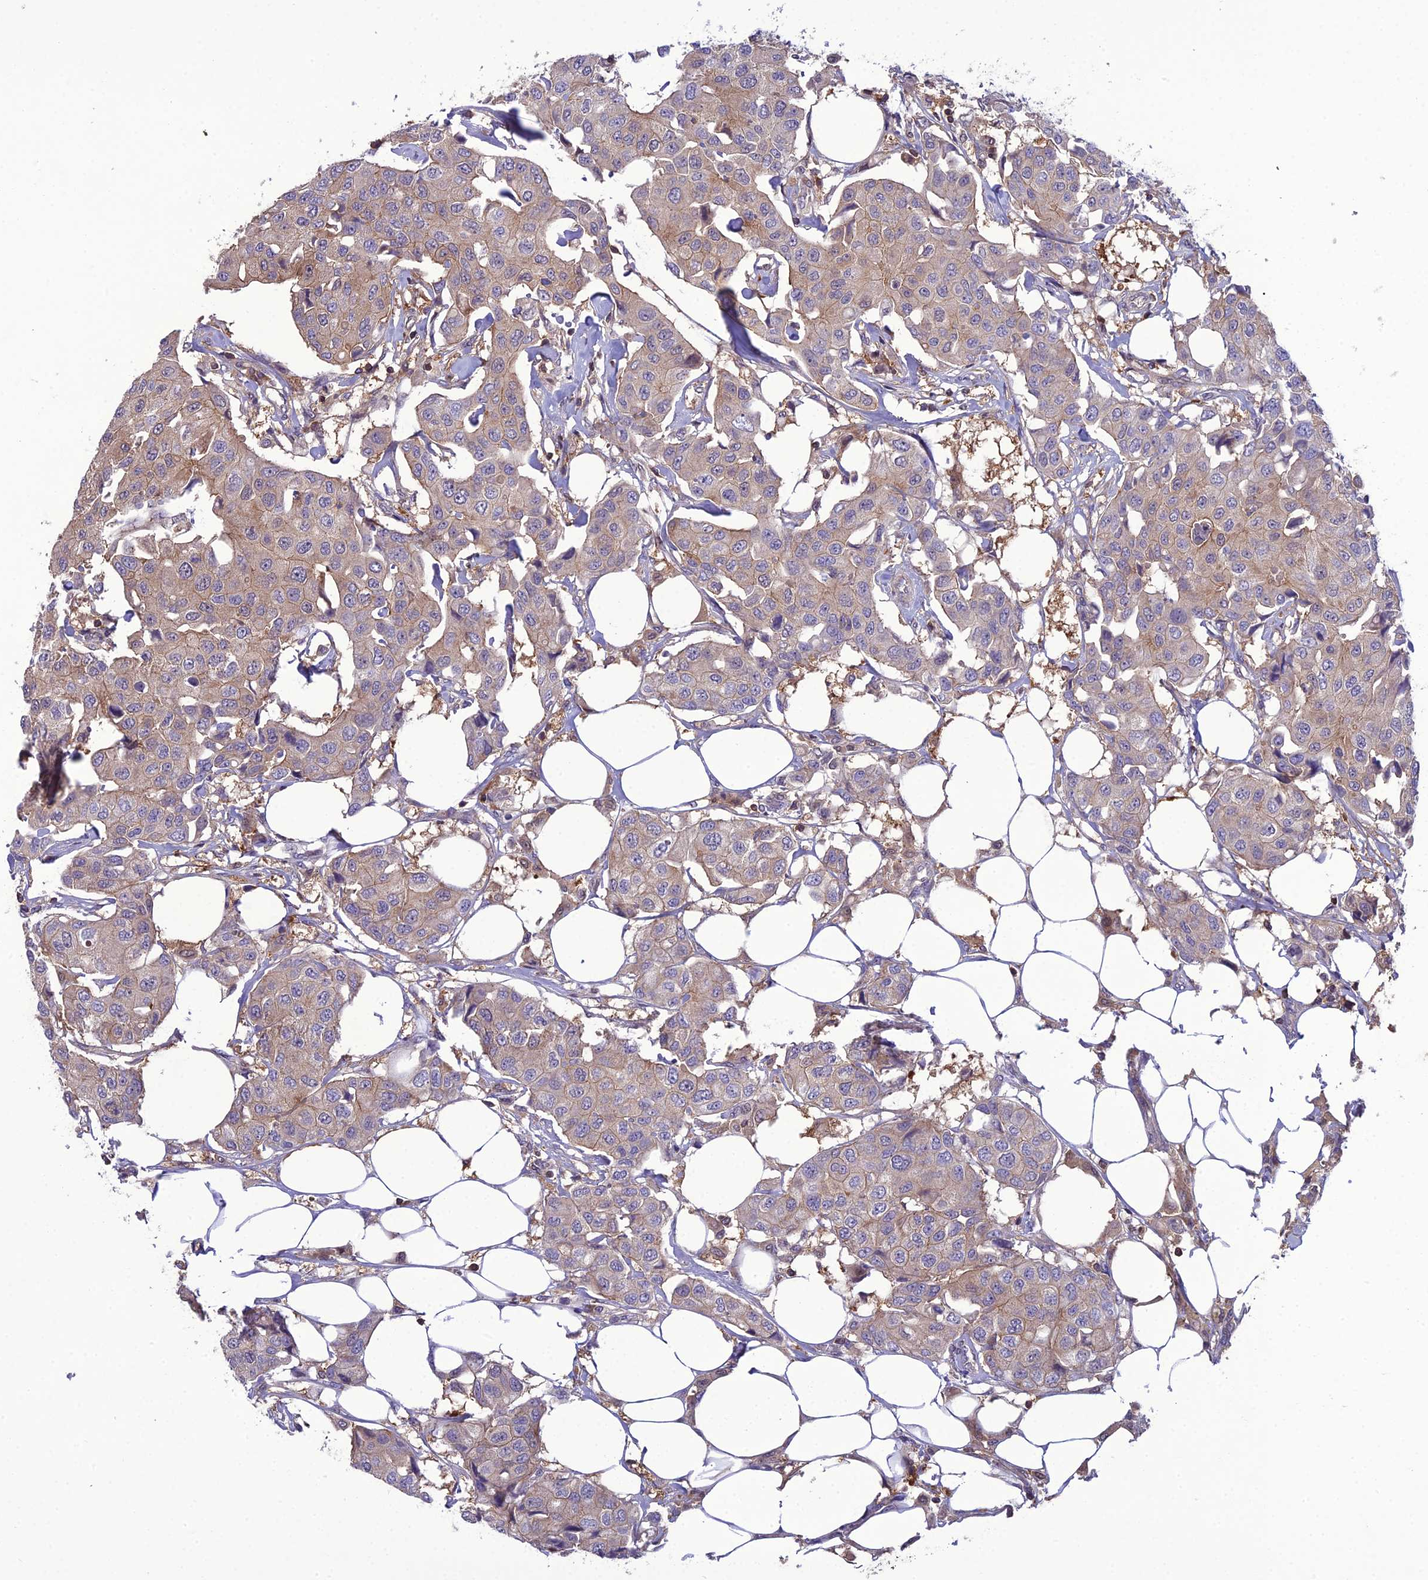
{"staining": {"intensity": "weak", "quantity": "25%-75%", "location": "cytoplasmic/membranous"}, "tissue": "breast cancer", "cell_type": "Tumor cells", "image_type": "cancer", "snomed": [{"axis": "morphology", "description": "Duct carcinoma"}, {"axis": "topography", "description": "Breast"}], "caption": "A brown stain labels weak cytoplasmic/membranous staining of a protein in human breast cancer tumor cells.", "gene": "GDF6", "patient": {"sex": "female", "age": 80}}